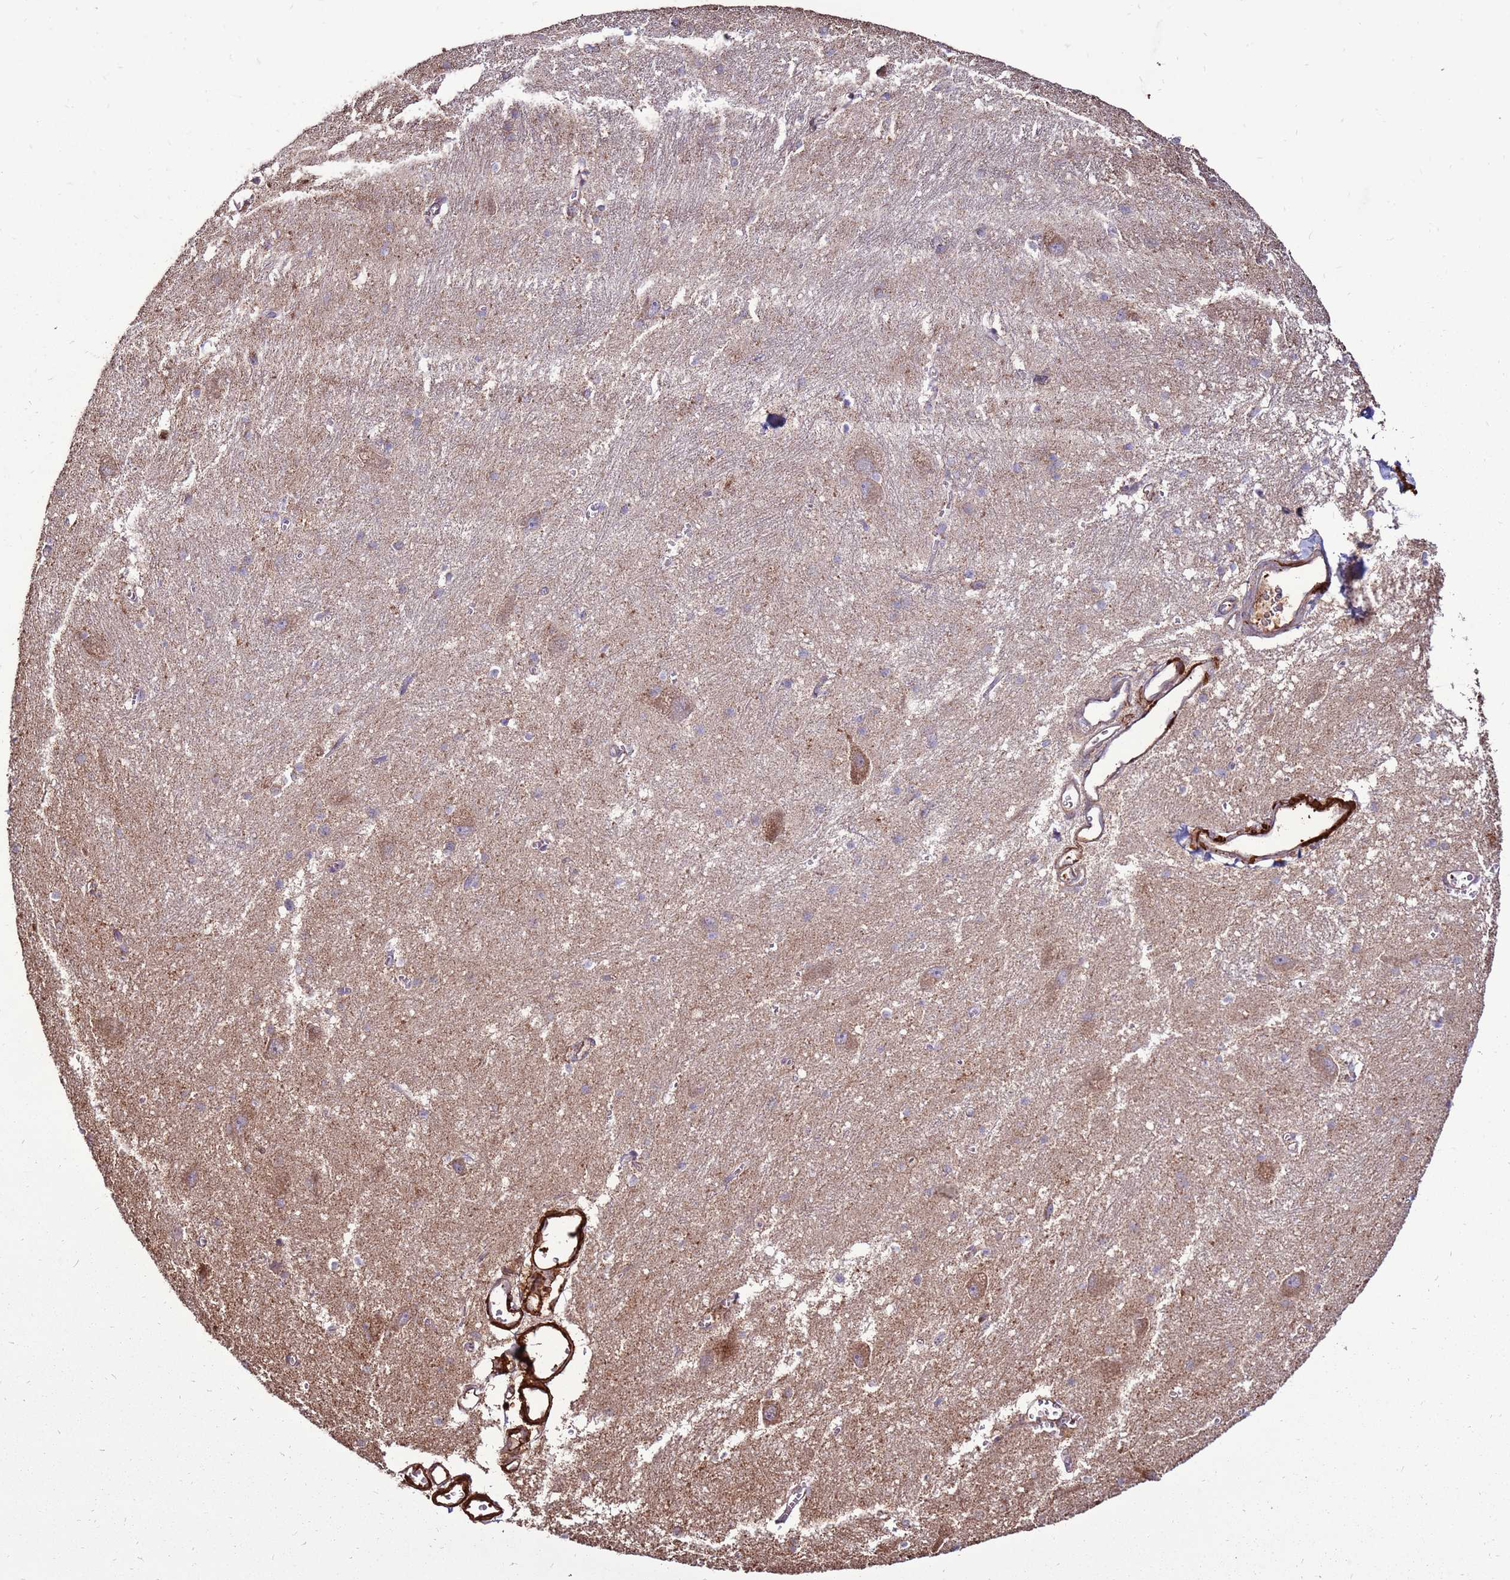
{"staining": {"intensity": "negative", "quantity": "none", "location": "none"}, "tissue": "caudate", "cell_type": "Glial cells", "image_type": "normal", "snomed": [{"axis": "morphology", "description": "Normal tissue, NOS"}, {"axis": "topography", "description": "Lateral ventricle wall"}], "caption": "IHC micrograph of benign human caudate stained for a protein (brown), which reveals no expression in glial cells.", "gene": "DDX59", "patient": {"sex": "male", "age": 37}}